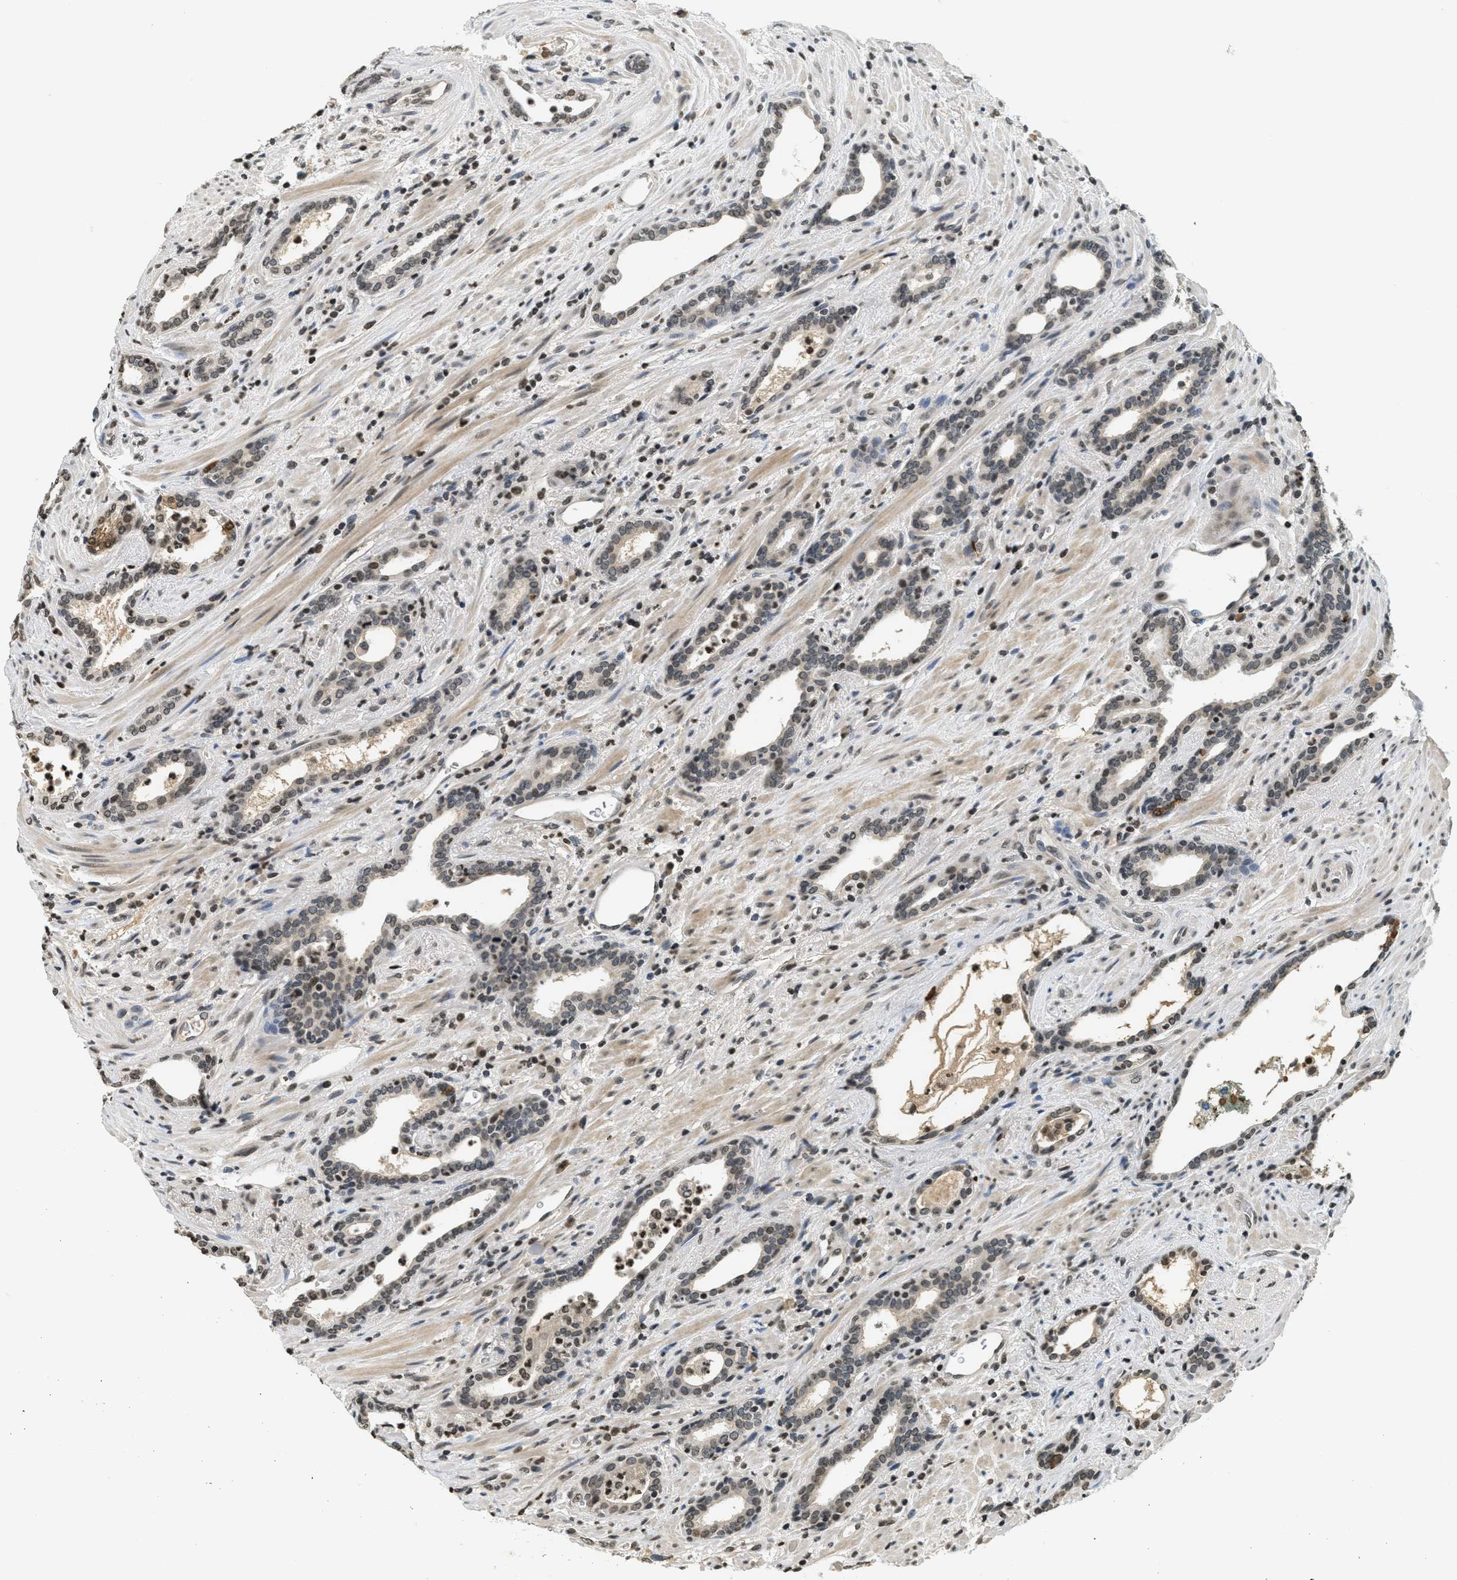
{"staining": {"intensity": "weak", "quantity": ">75%", "location": "nuclear"}, "tissue": "prostate cancer", "cell_type": "Tumor cells", "image_type": "cancer", "snomed": [{"axis": "morphology", "description": "Adenocarcinoma, High grade"}, {"axis": "topography", "description": "Prostate"}], "caption": "This is an image of immunohistochemistry (IHC) staining of prostate cancer (adenocarcinoma (high-grade)), which shows weak positivity in the nuclear of tumor cells.", "gene": "LDB2", "patient": {"sex": "male", "age": 71}}